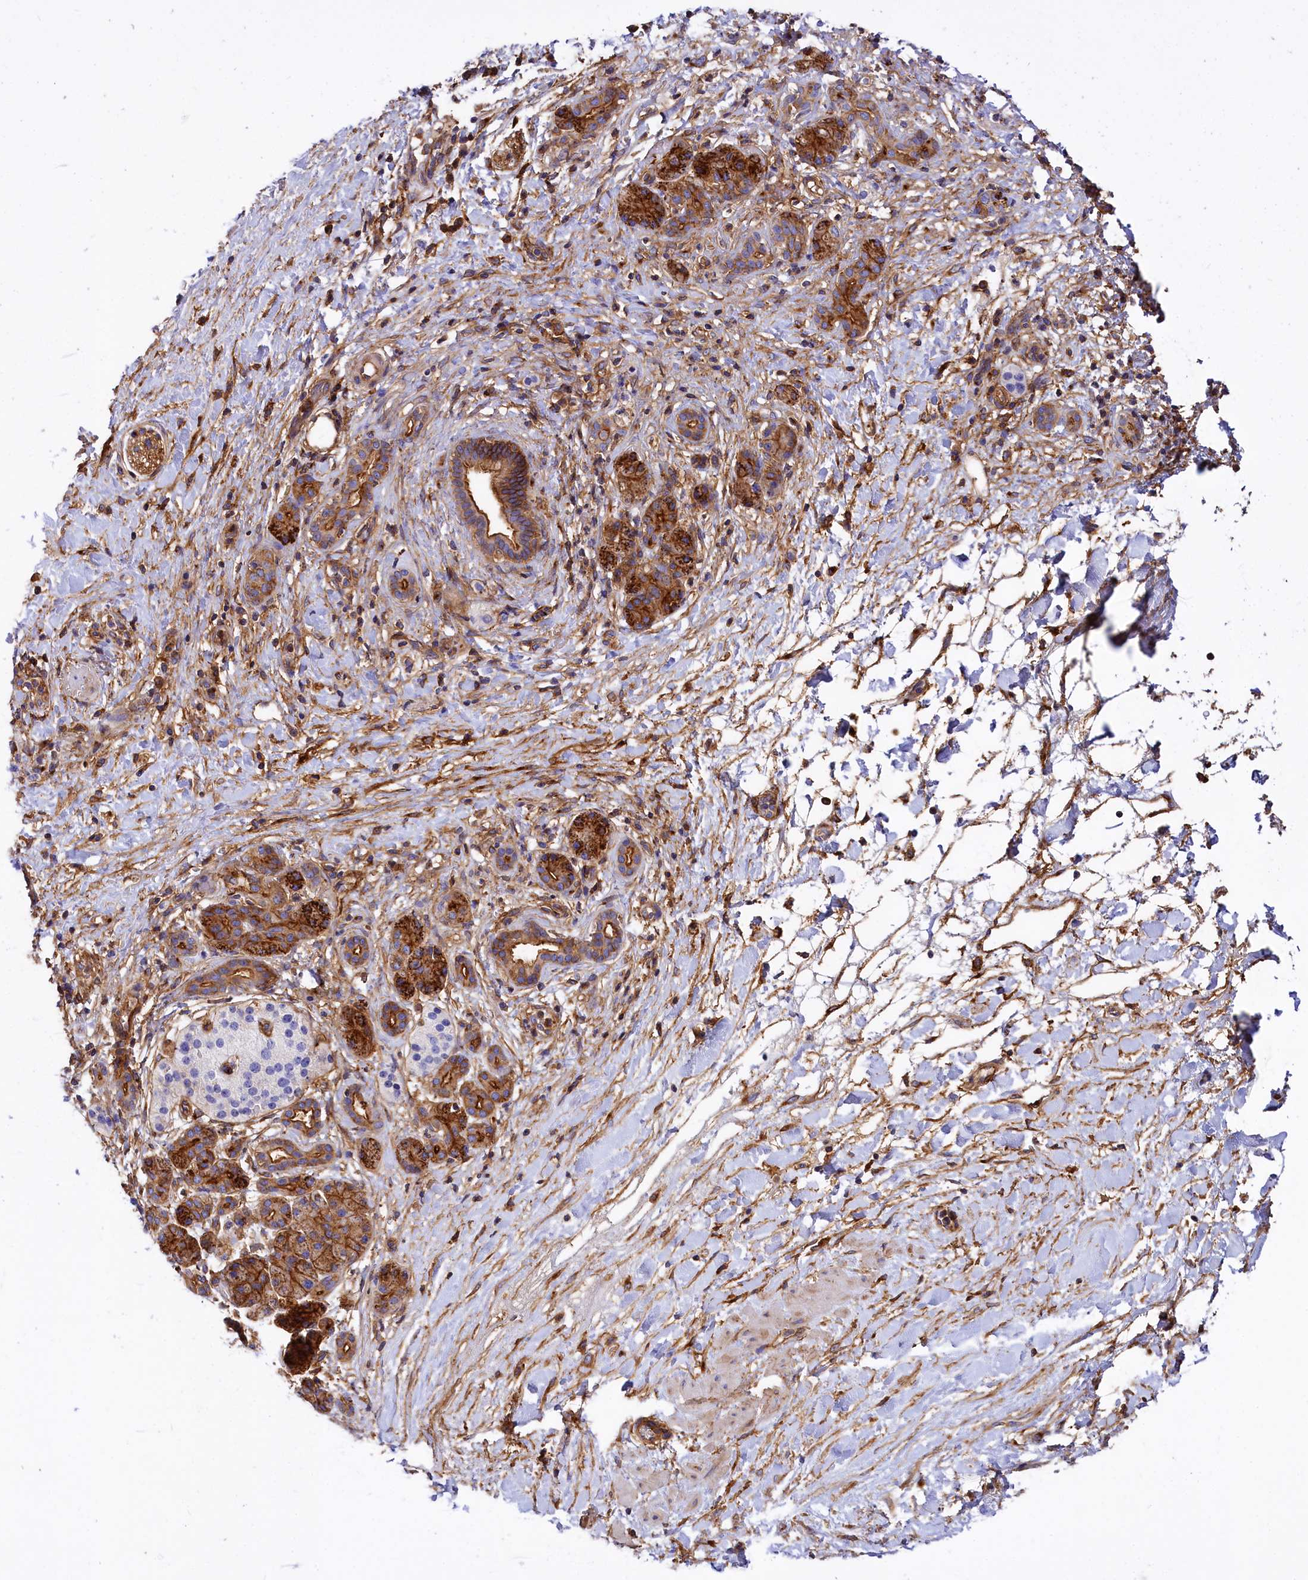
{"staining": {"intensity": "strong", "quantity": ">75%", "location": "cytoplasmic/membranous"}, "tissue": "pancreatic cancer", "cell_type": "Tumor cells", "image_type": "cancer", "snomed": [{"axis": "morphology", "description": "Normal tissue, NOS"}, {"axis": "morphology", "description": "Adenocarcinoma, NOS"}, {"axis": "topography", "description": "Pancreas"}, {"axis": "topography", "description": "Peripheral nerve tissue"}], "caption": "Immunohistochemical staining of human adenocarcinoma (pancreatic) displays high levels of strong cytoplasmic/membranous protein positivity in about >75% of tumor cells.", "gene": "ANO6", "patient": {"sex": "female", "age": 77}}